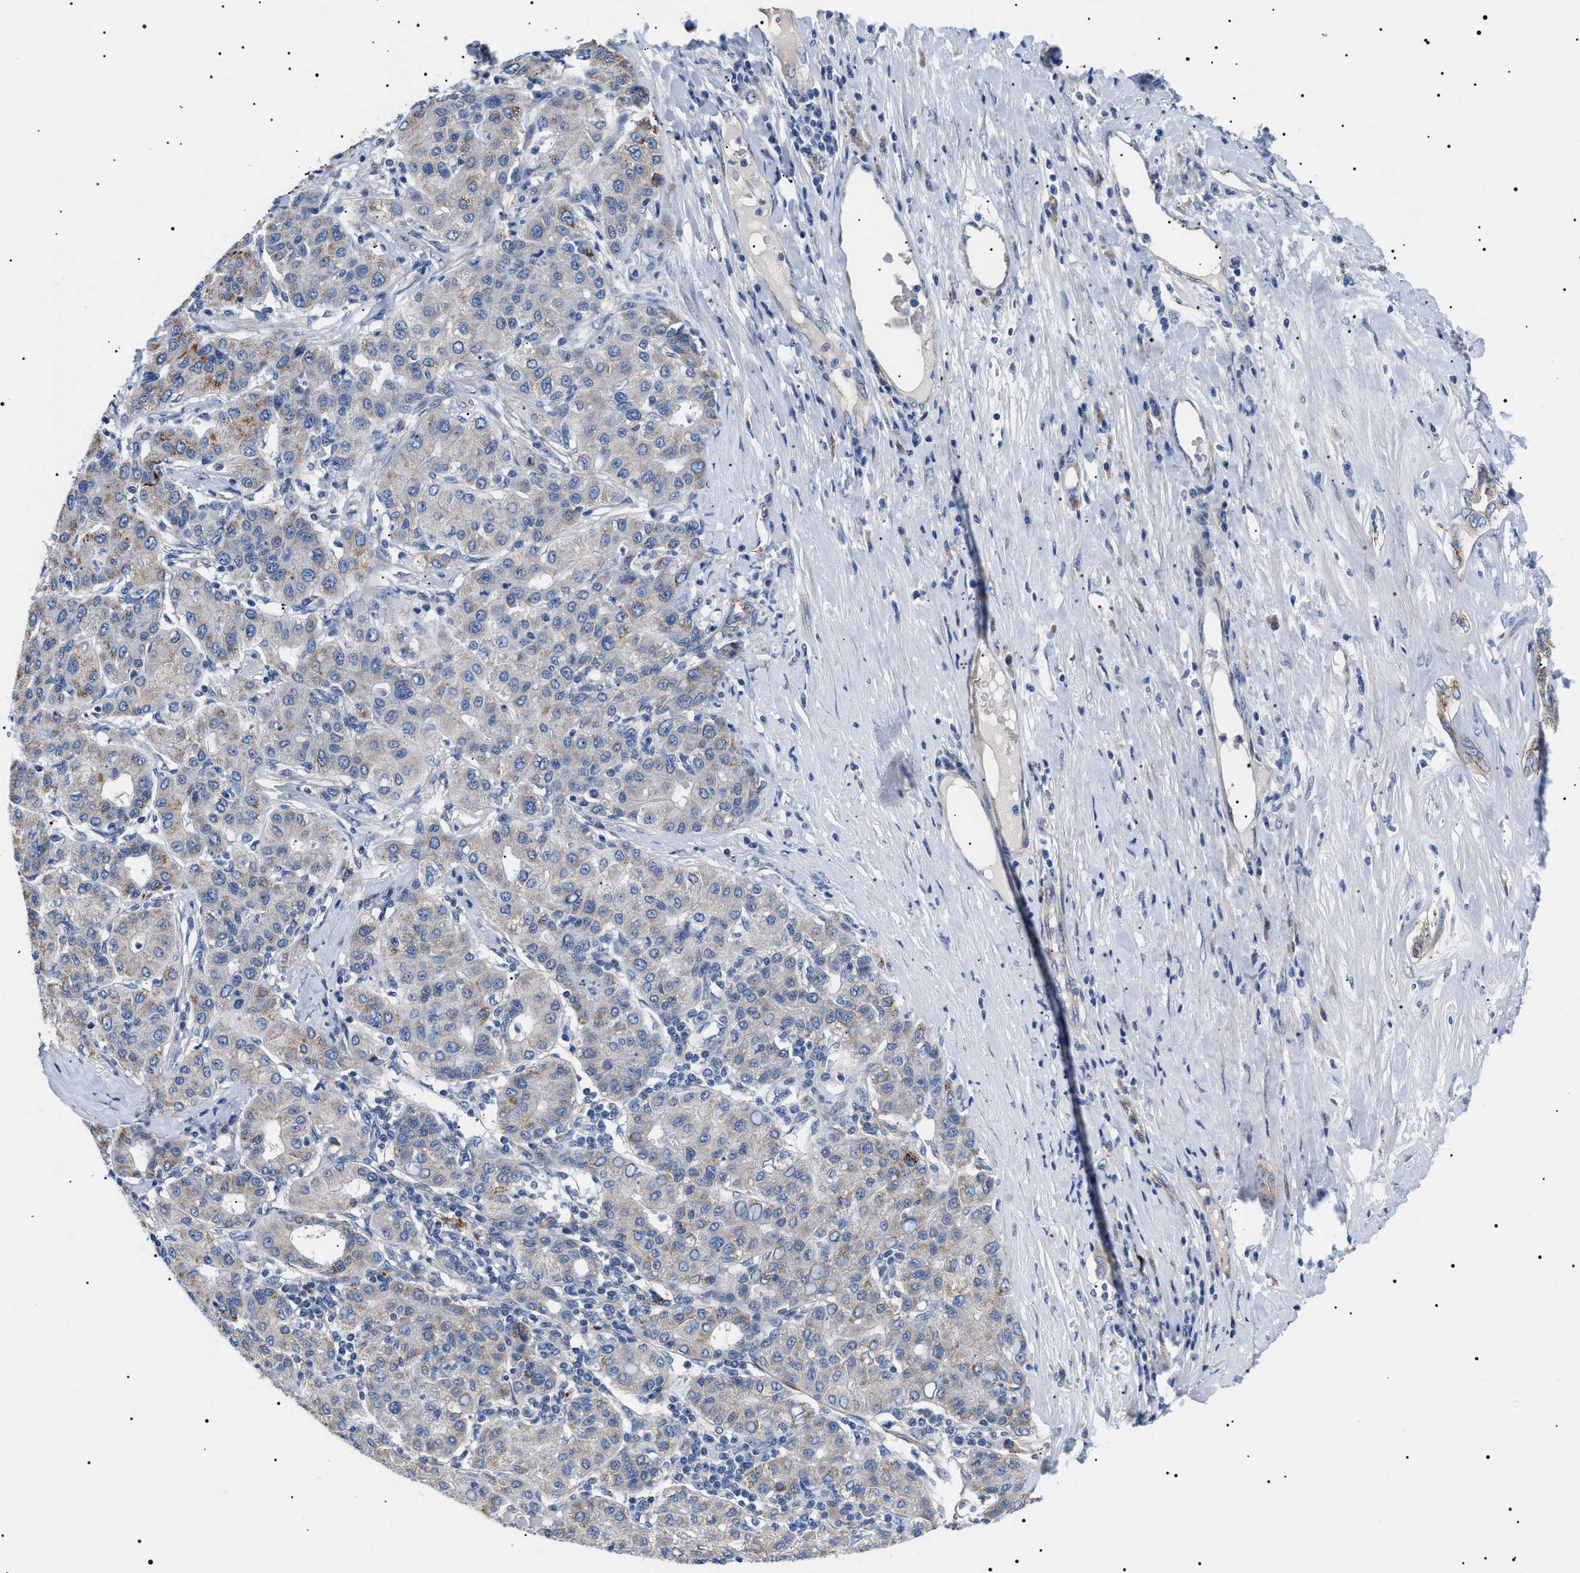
{"staining": {"intensity": "weak", "quantity": "<25%", "location": "cytoplasmic/membranous"}, "tissue": "liver cancer", "cell_type": "Tumor cells", "image_type": "cancer", "snomed": [{"axis": "morphology", "description": "Carcinoma, Hepatocellular, NOS"}, {"axis": "topography", "description": "Liver"}], "caption": "High magnification brightfield microscopy of hepatocellular carcinoma (liver) stained with DAB (3,3'-diaminobenzidine) (brown) and counterstained with hematoxylin (blue): tumor cells show no significant positivity.", "gene": "TMEM222", "patient": {"sex": "male", "age": 65}}